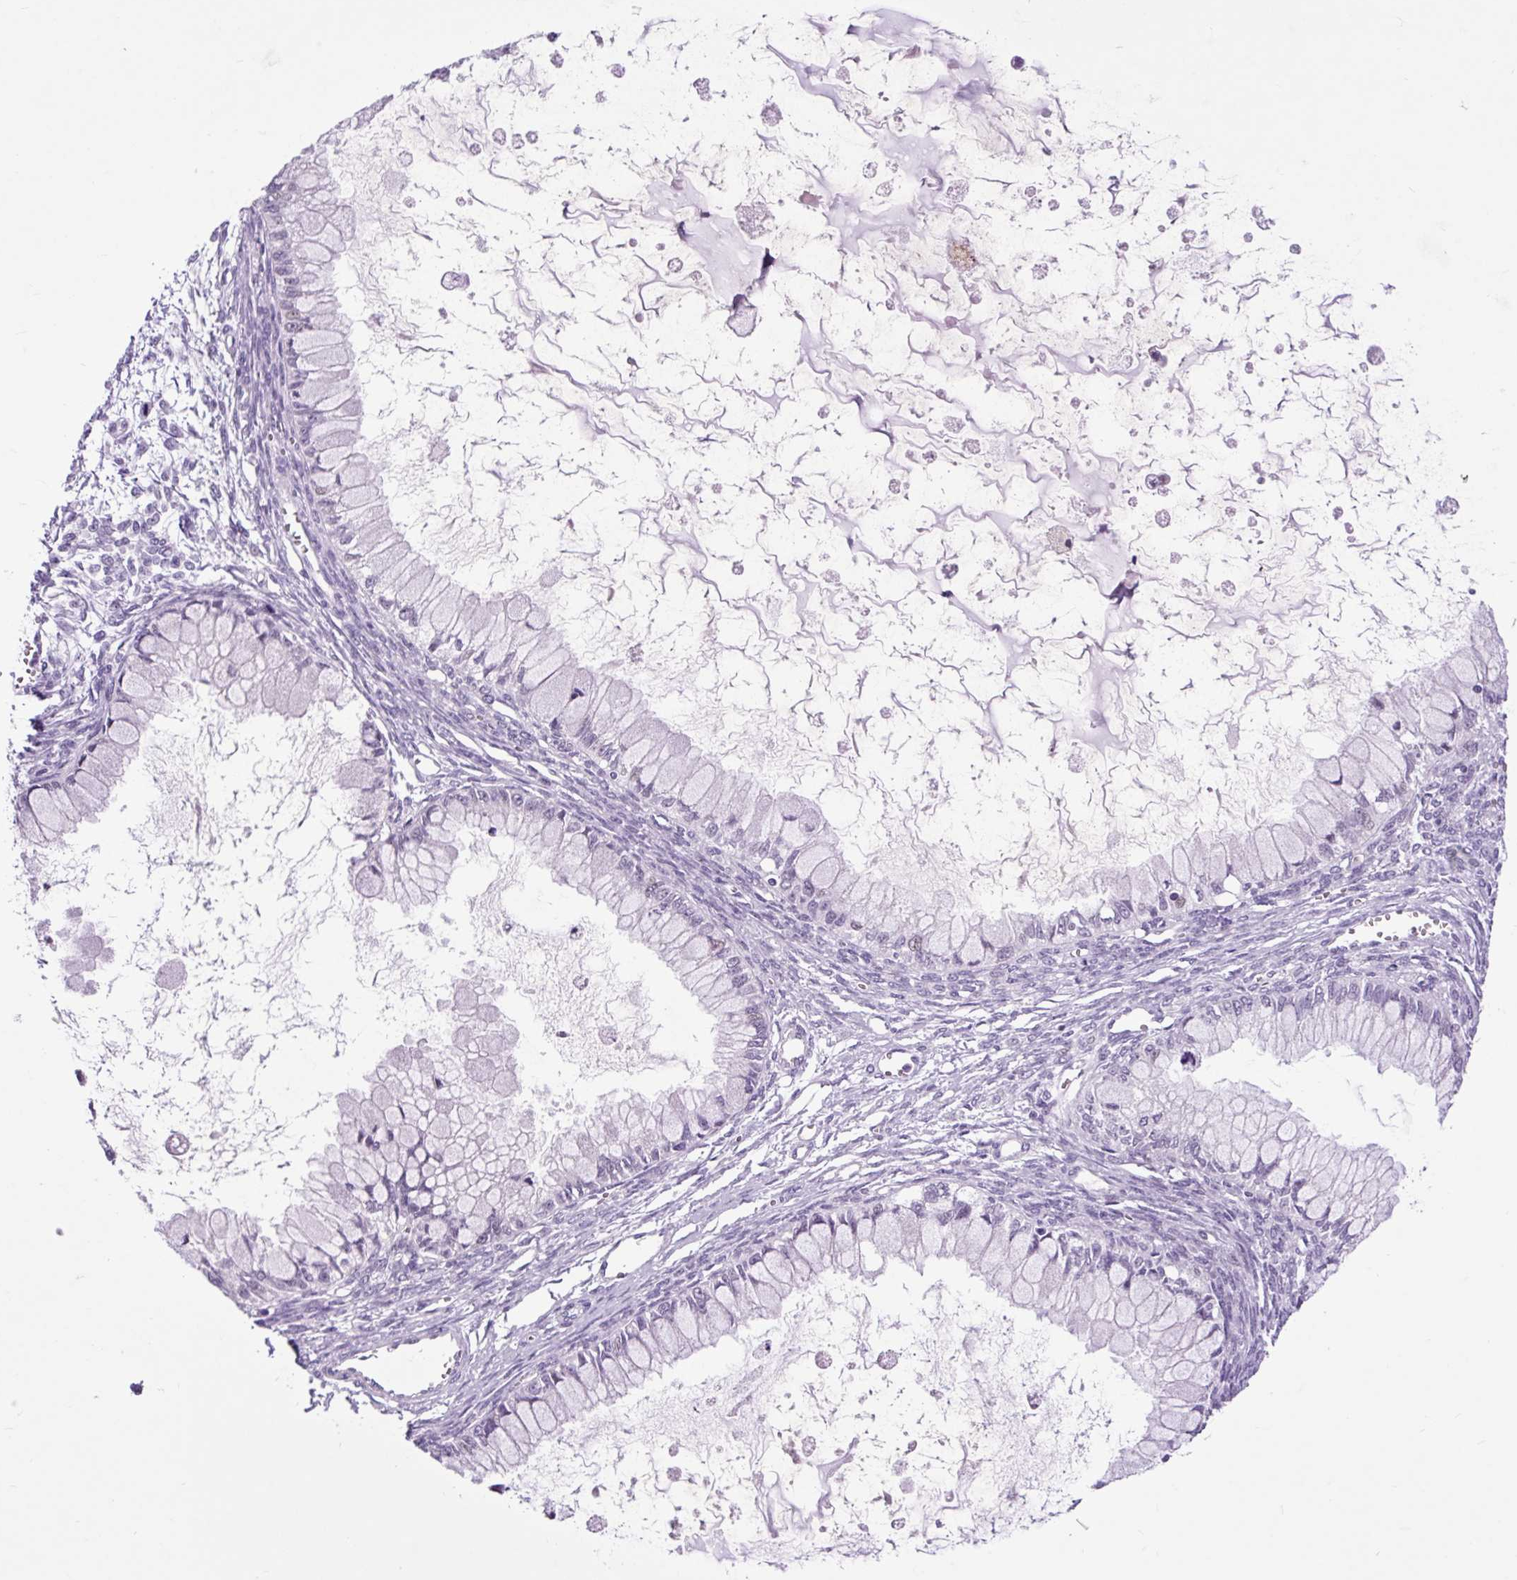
{"staining": {"intensity": "negative", "quantity": "none", "location": "none"}, "tissue": "ovarian cancer", "cell_type": "Tumor cells", "image_type": "cancer", "snomed": [{"axis": "morphology", "description": "Cystadenocarcinoma, mucinous, NOS"}, {"axis": "topography", "description": "Ovary"}], "caption": "An immunohistochemistry histopathology image of ovarian cancer (mucinous cystadenocarcinoma) is shown. There is no staining in tumor cells of ovarian cancer (mucinous cystadenocarcinoma). (DAB (3,3'-diaminobenzidine) IHC, high magnification).", "gene": "CLK2", "patient": {"sex": "female", "age": 34}}